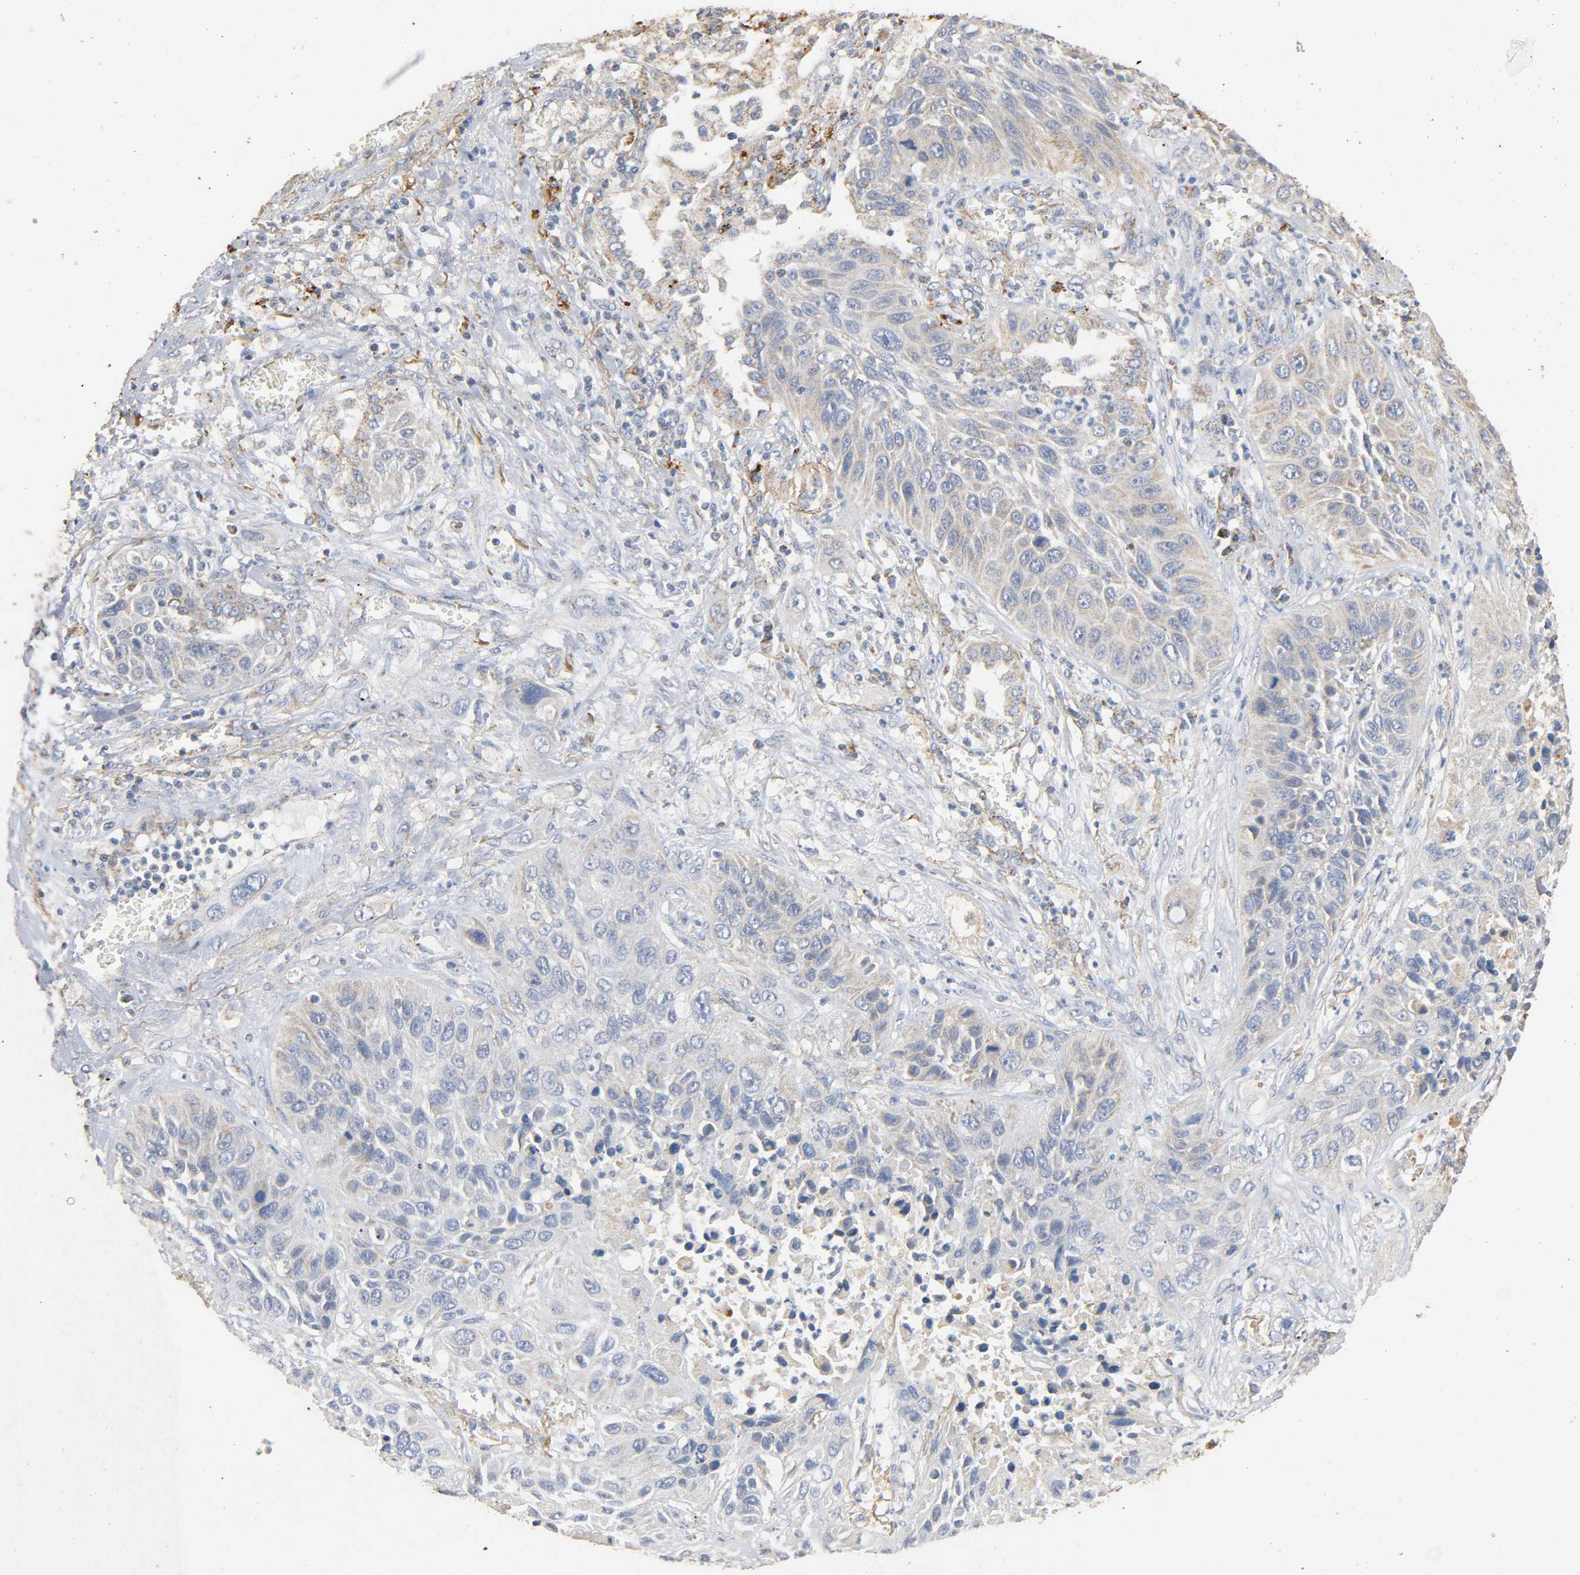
{"staining": {"intensity": "weak", "quantity": "25%-75%", "location": "cytoplasmic/membranous"}, "tissue": "lung cancer", "cell_type": "Tumor cells", "image_type": "cancer", "snomed": [{"axis": "morphology", "description": "Squamous cell carcinoma, NOS"}, {"axis": "topography", "description": "Lung"}], "caption": "Immunohistochemical staining of human lung squamous cell carcinoma displays weak cytoplasmic/membranous protein expression in about 25%-75% of tumor cells. The protein of interest is stained brown, and the nuclei are stained in blue (DAB (3,3'-diaminobenzidine) IHC with brightfield microscopy, high magnification).", "gene": "NDUFS3", "patient": {"sex": "female", "age": 76}}